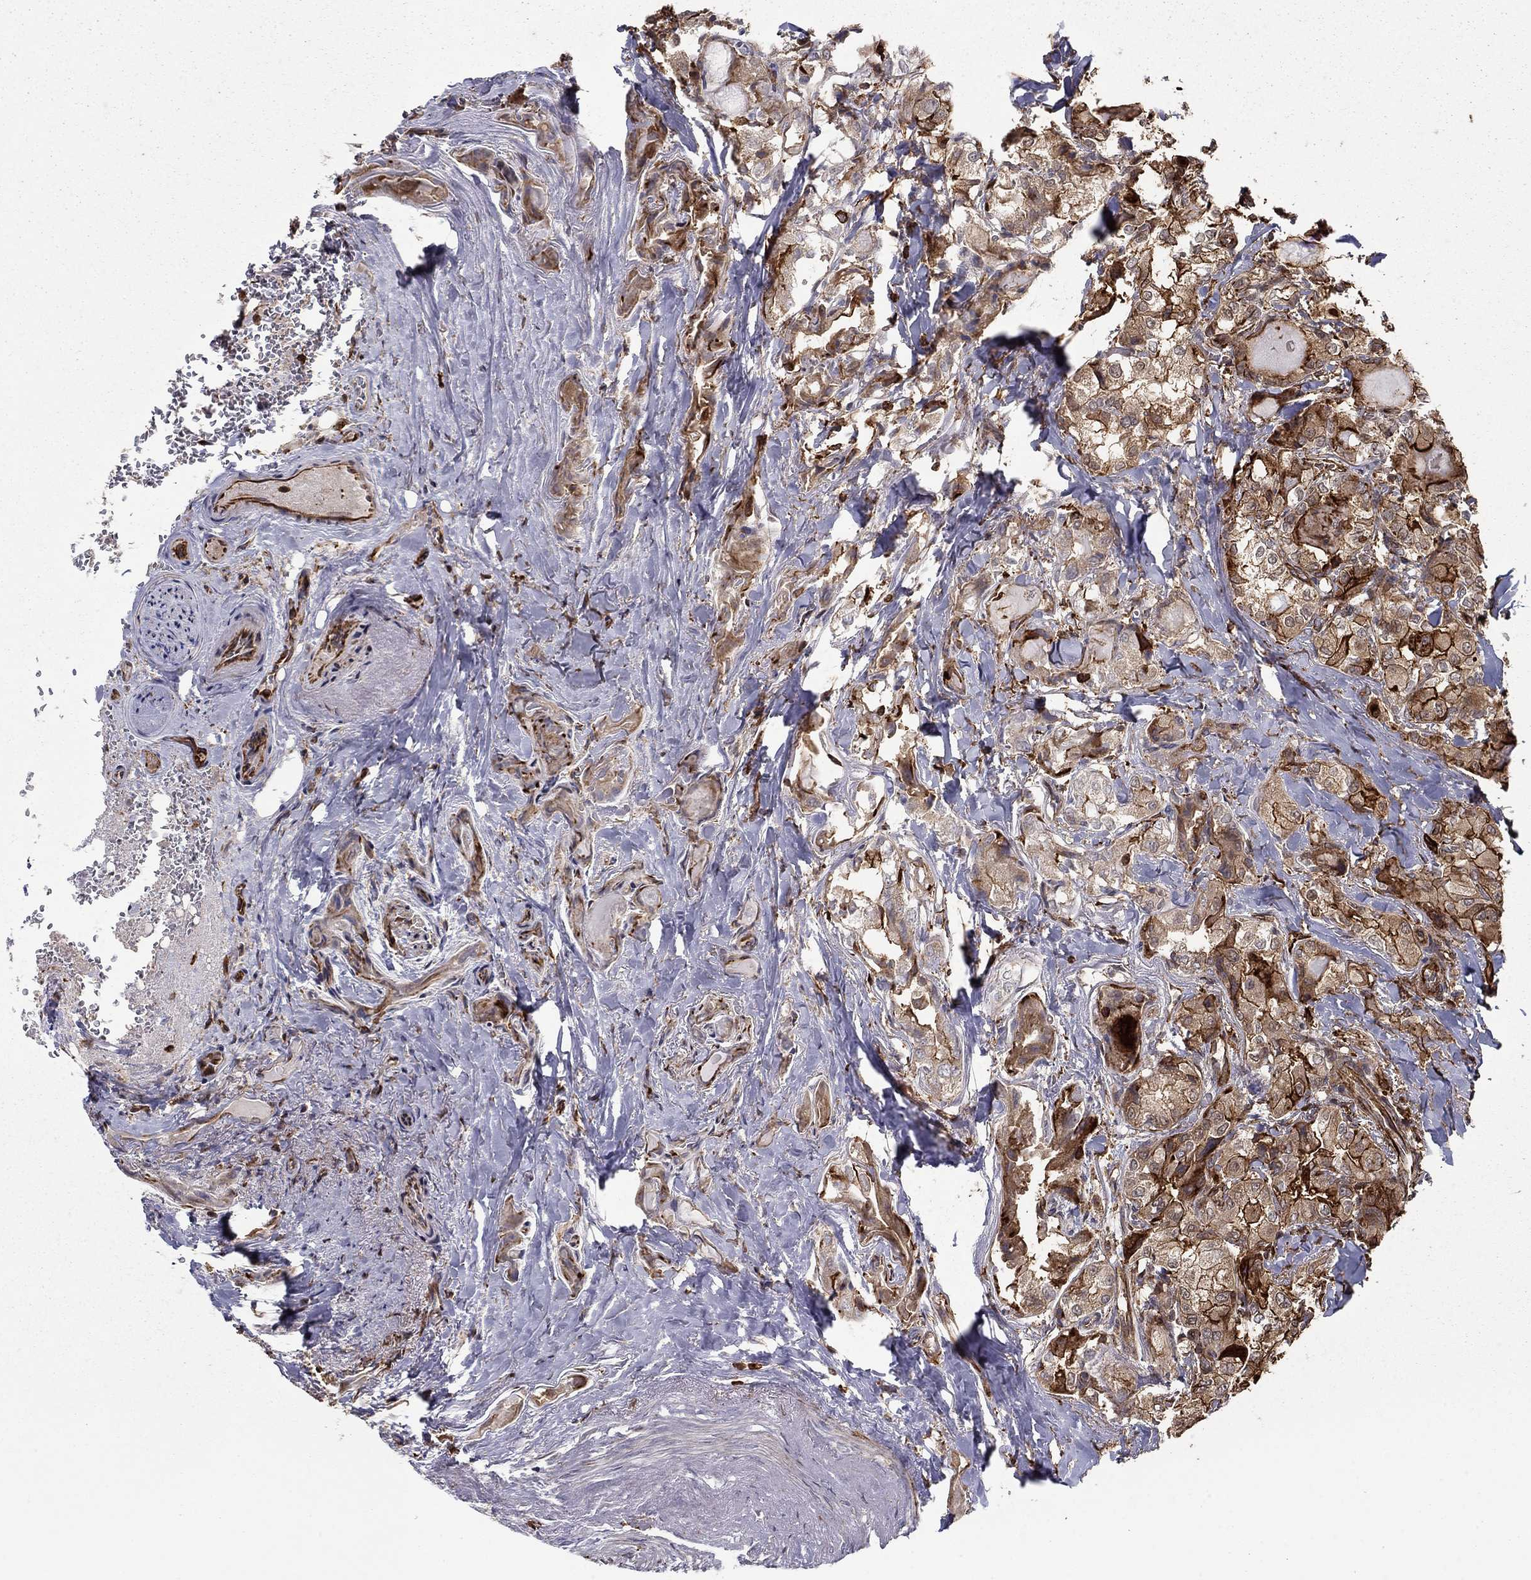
{"staining": {"intensity": "strong", "quantity": ">75%", "location": "cytoplasmic/membranous"}, "tissue": "thyroid cancer", "cell_type": "Tumor cells", "image_type": "cancer", "snomed": [{"axis": "morphology", "description": "Normal tissue, NOS"}, {"axis": "morphology", "description": "Papillary adenocarcinoma, NOS"}, {"axis": "topography", "description": "Thyroid gland"}], "caption": "A brown stain shows strong cytoplasmic/membranous positivity of a protein in human papillary adenocarcinoma (thyroid) tumor cells. The staining is performed using DAB brown chromogen to label protein expression. The nuclei are counter-stained blue using hematoxylin.", "gene": "ADM", "patient": {"sex": "female", "age": 66}}